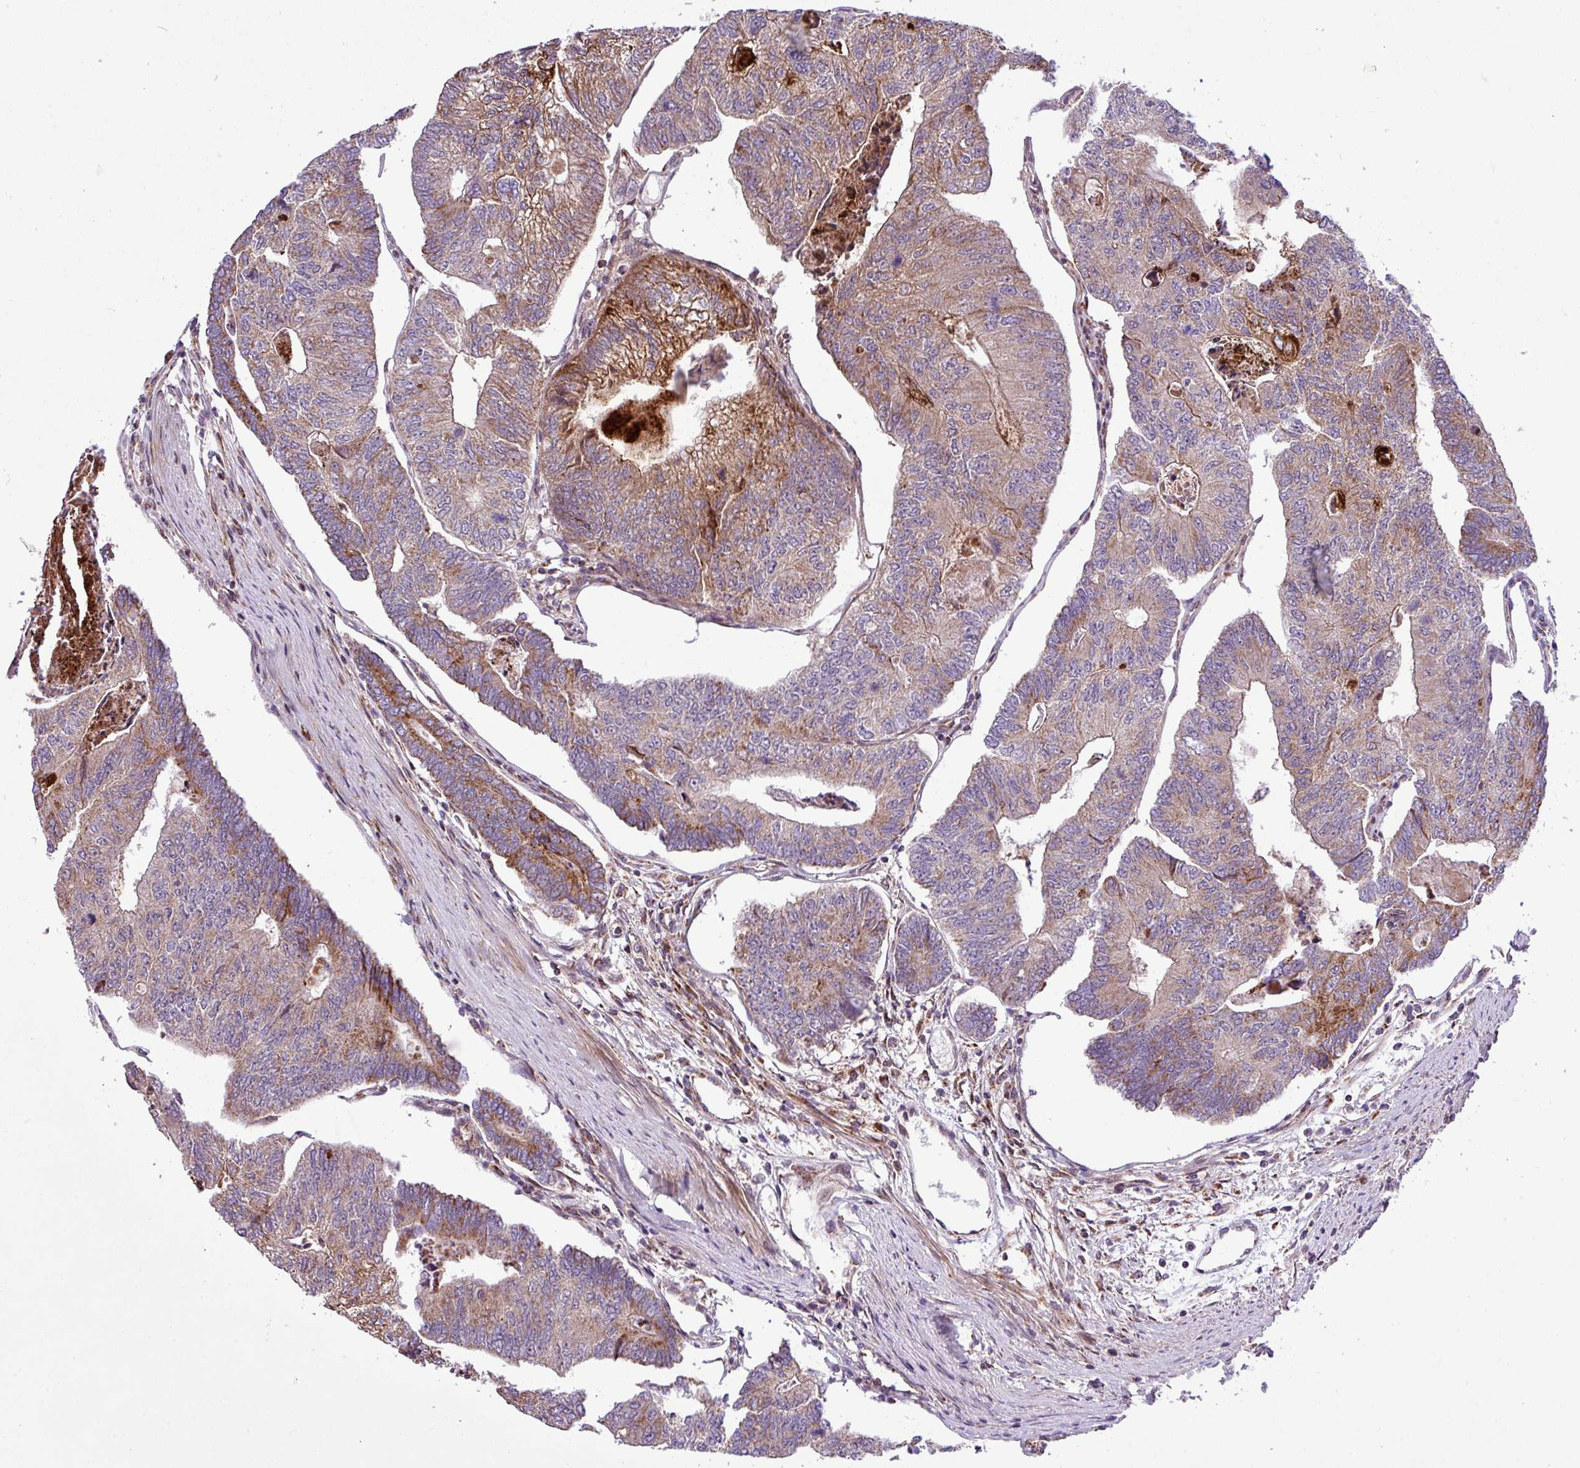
{"staining": {"intensity": "moderate", "quantity": "25%-75%", "location": "cytoplasmic/membranous"}, "tissue": "colorectal cancer", "cell_type": "Tumor cells", "image_type": "cancer", "snomed": [{"axis": "morphology", "description": "Adenocarcinoma, NOS"}, {"axis": "topography", "description": "Colon"}], "caption": "The immunohistochemical stain labels moderate cytoplasmic/membranous positivity in tumor cells of adenocarcinoma (colorectal) tissue. The staining is performed using DAB (3,3'-diaminobenzidine) brown chromogen to label protein expression. The nuclei are counter-stained blue using hematoxylin.", "gene": "B3GNT9", "patient": {"sex": "female", "age": 67}}